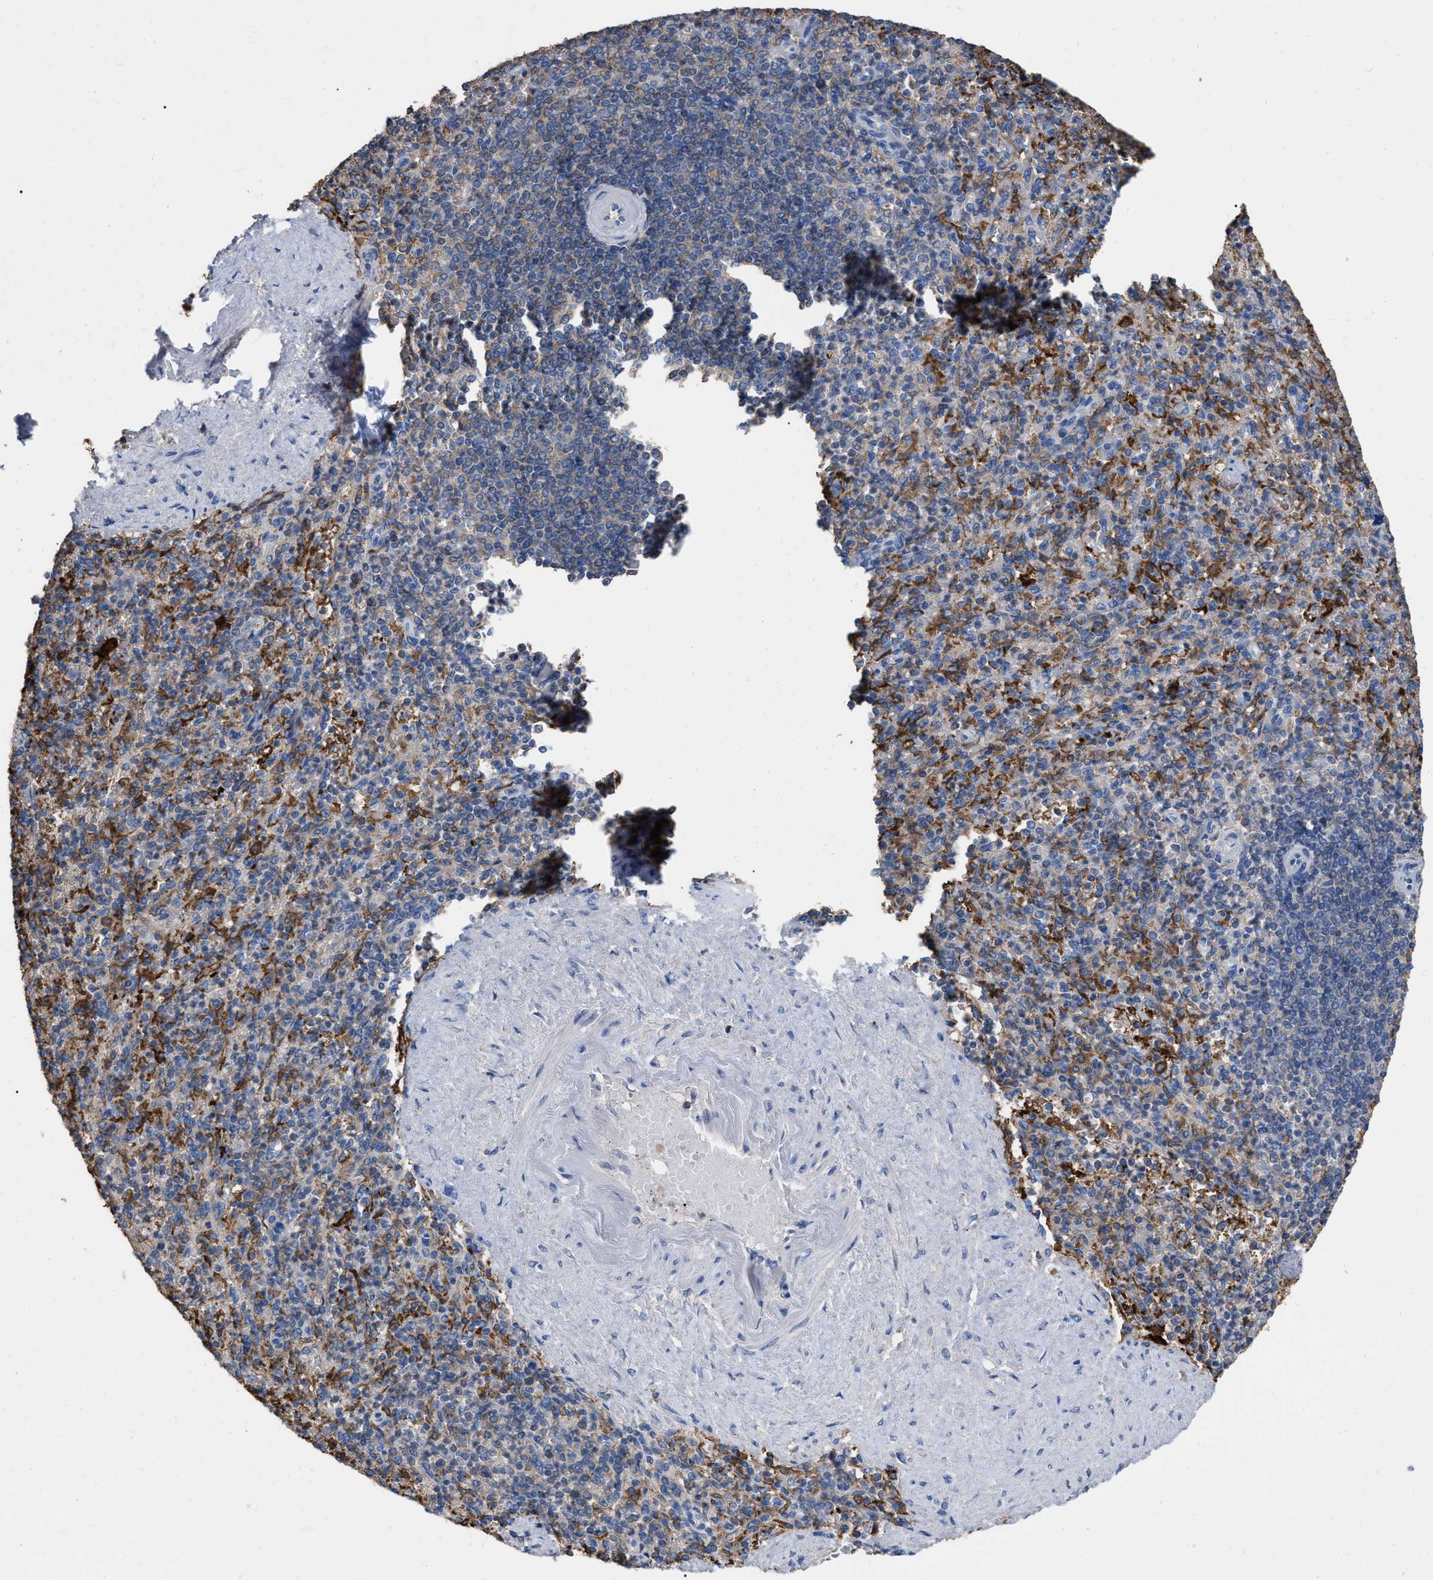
{"staining": {"intensity": "moderate", "quantity": "25%-75%", "location": "cytoplasmic/membranous"}, "tissue": "spleen", "cell_type": "Cells in red pulp", "image_type": "normal", "snomed": [{"axis": "morphology", "description": "Normal tissue, NOS"}, {"axis": "topography", "description": "Spleen"}], "caption": "Protein staining of unremarkable spleen demonstrates moderate cytoplasmic/membranous expression in about 25%-75% of cells in red pulp.", "gene": "GPR179", "patient": {"sex": "female", "age": 74}}